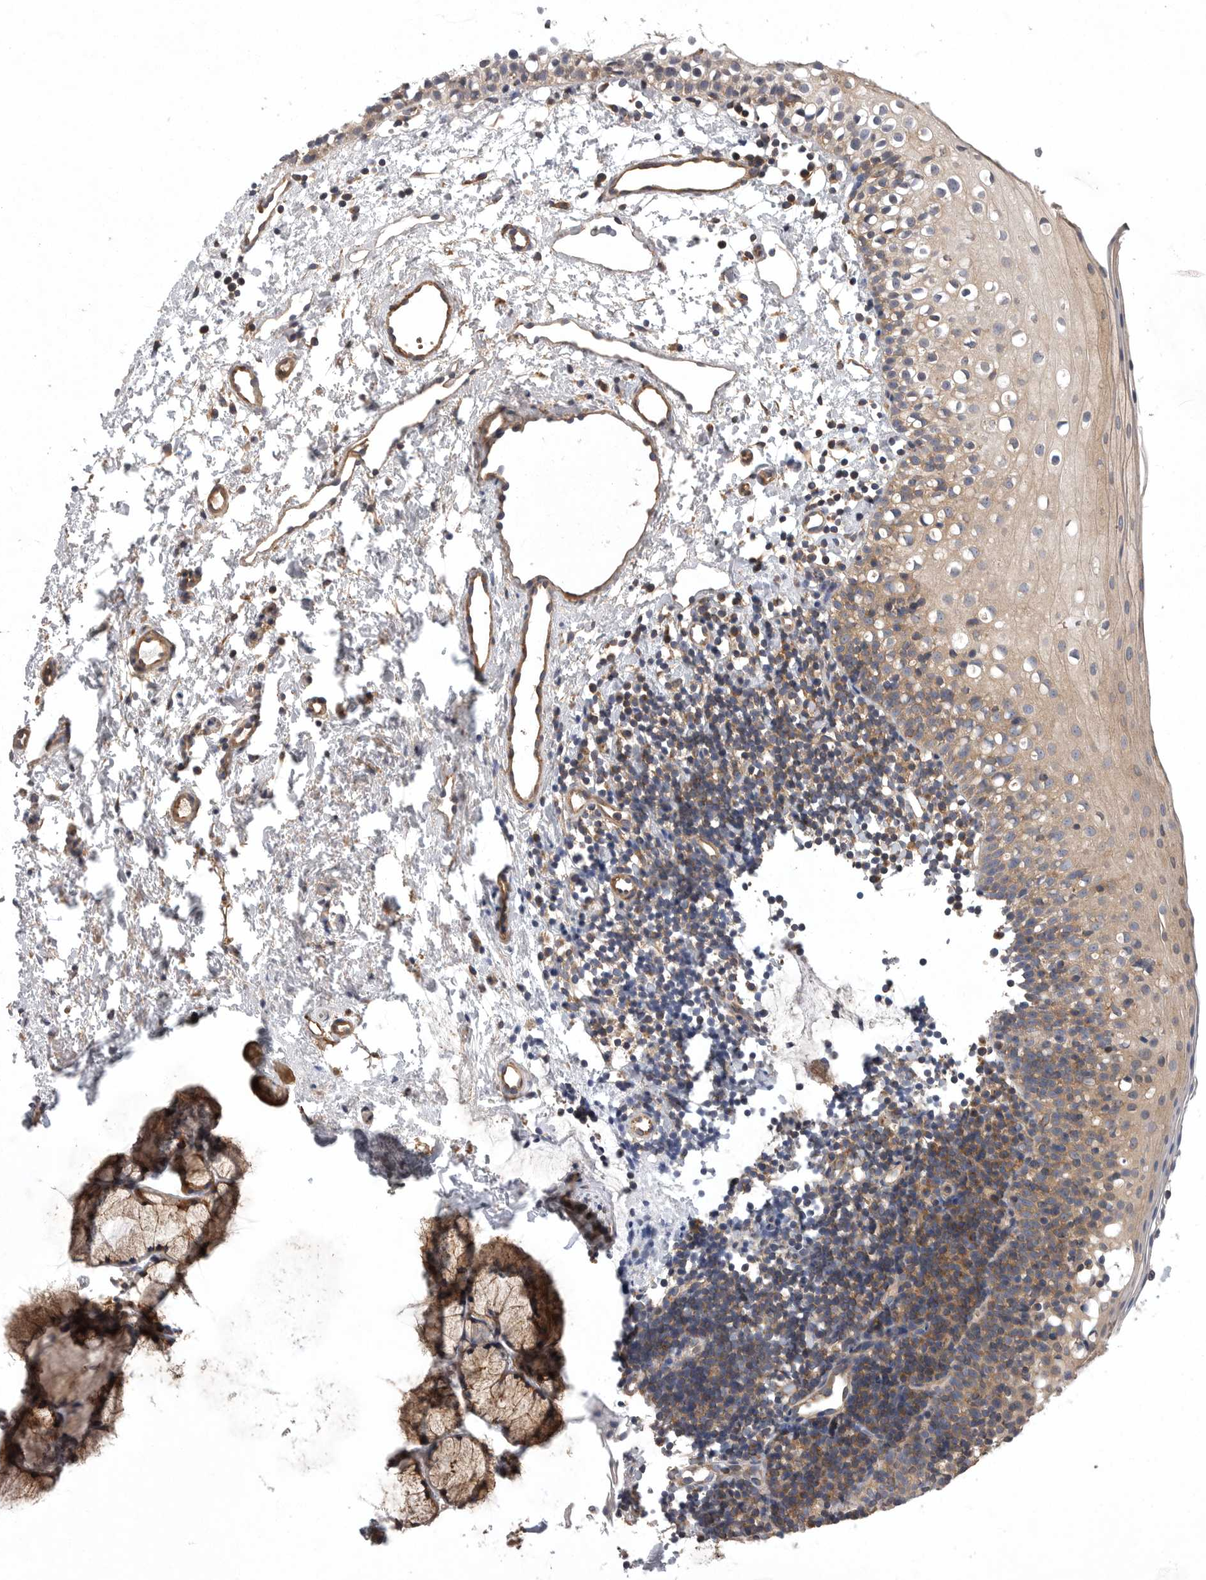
{"staining": {"intensity": "weak", "quantity": "25%-75%", "location": "cytoplasmic/membranous"}, "tissue": "oral mucosa", "cell_type": "Squamous epithelial cells", "image_type": "normal", "snomed": [{"axis": "morphology", "description": "Normal tissue, NOS"}, {"axis": "topography", "description": "Oral tissue"}], "caption": "Squamous epithelial cells display low levels of weak cytoplasmic/membranous staining in approximately 25%-75% of cells in normal human oral mucosa.", "gene": "OXR1", "patient": {"sex": "male", "age": 28}}